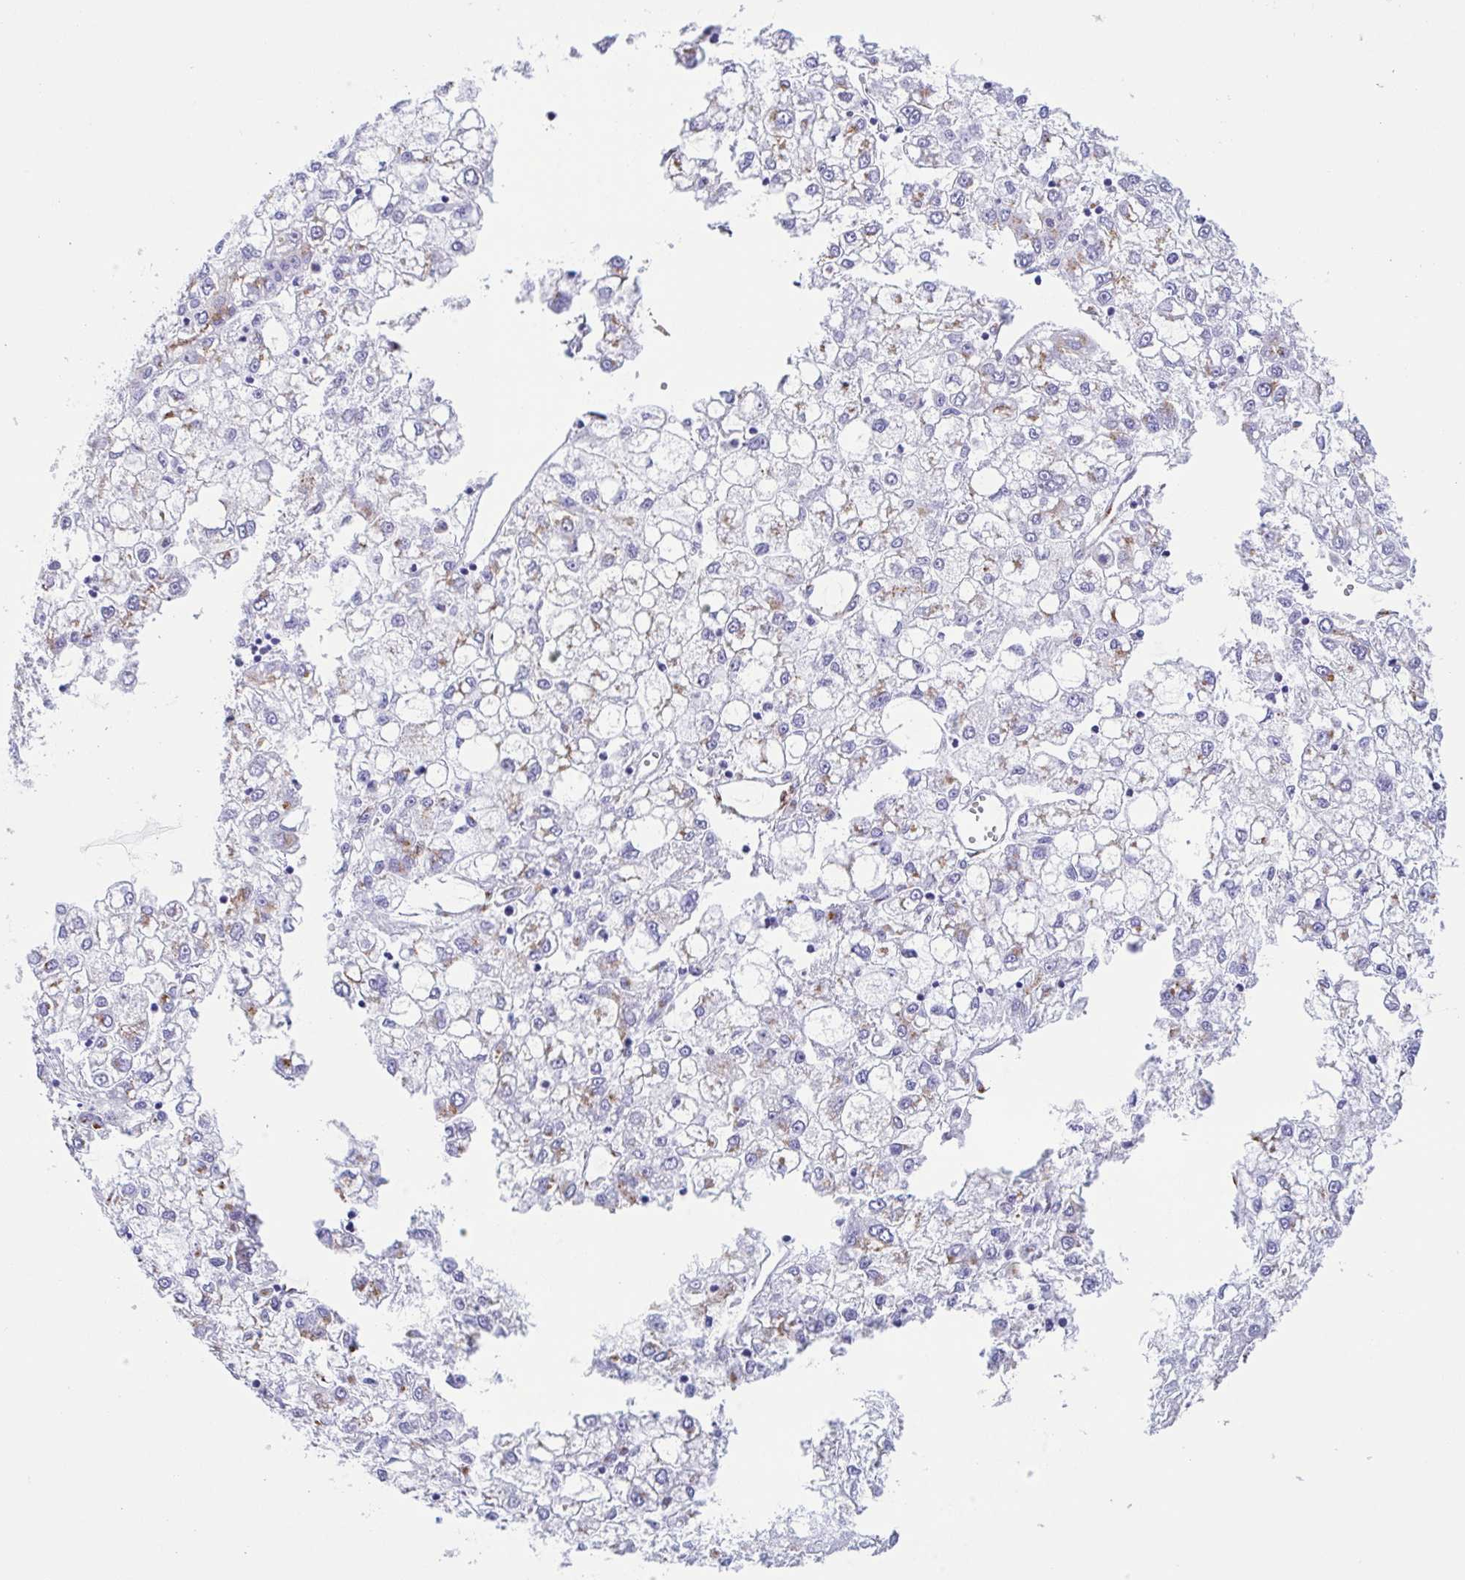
{"staining": {"intensity": "weak", "quantity": "25%-75%", "location": "cytoplasmic/membranous"}, "tissue": "liver cancer", "cell_type": "Tumor cells", "image_type": "cancer", "snomed": [{"axis": "morphology", "description": "Carcinoma, Hepatocellular, NOS"}, {"axis": "topography", "description": "Liver"}], "caption": "A brown stain labels weak cytoplasmic/membranous positivity of a protein in liver hepatocellular carcinoma tumor cells.", "gene": "SULT1B1", "patient": {"sex": "male", "age": 40}}